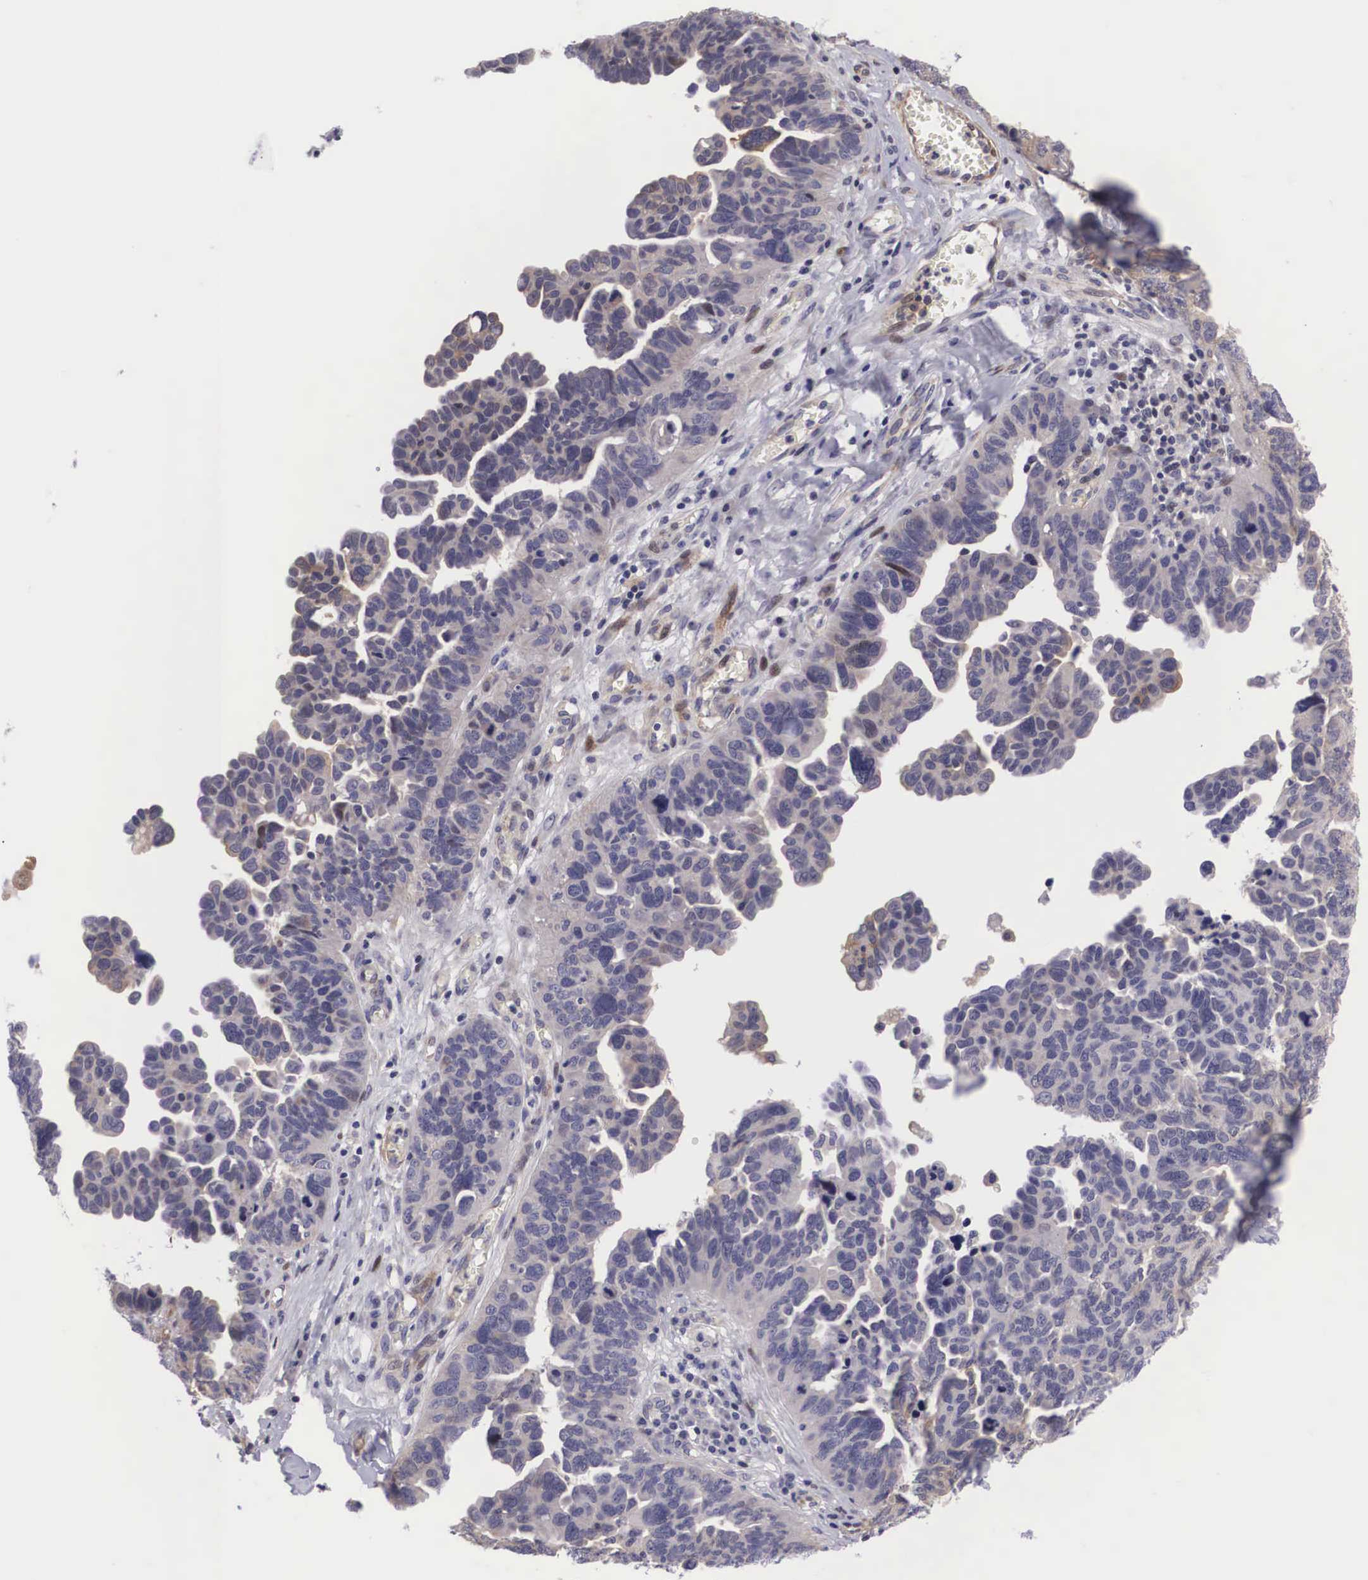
{"staining": {"intensity": "weak", "quantity": "<25%", "location": "cytoplasmic/membranous"}, "tissue": "ovarian cancer", "cell_type": "Tumor cells", "image_type": "cancer", "snomed": [{"axis": "morphology", "description": "Cystadenocarcinoma, serous, NOS"}, {"axis": "topography", "description": "Ovary"}], "caption": "Immunohistochemical staining of serous cystadenocarcinoma (ovarian) demonstrates no significant expression in tumor cells.", "gene": "EMID1", "patient": {"sex": "female", "age": 64}}